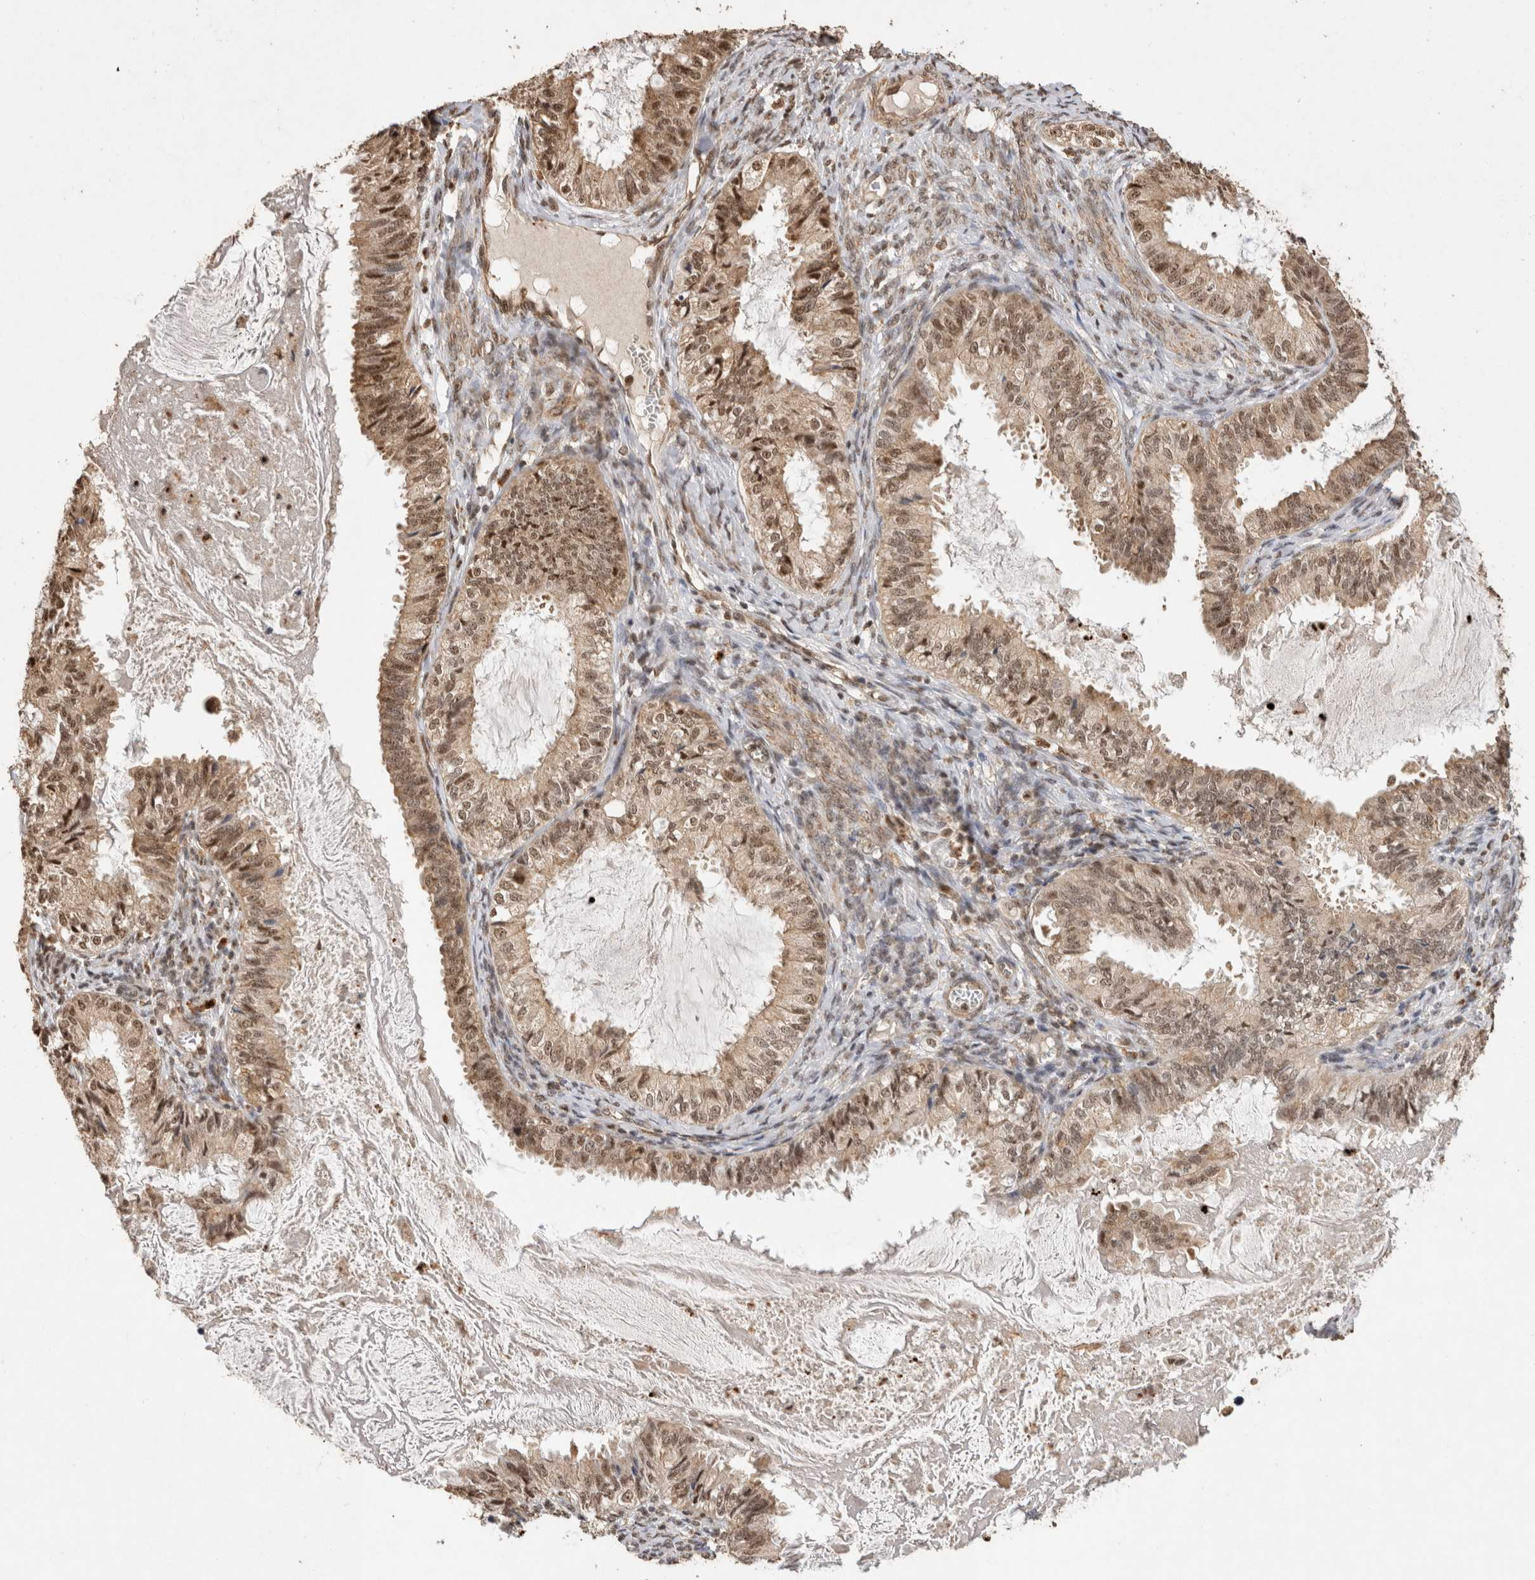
{"staining": {"intensity": "moderate", "quantity": ">75%", "location": "cytoplasmic/membranous,nuclear"}, "tissue": "cervical cancer", "cell_type": "Tumor cells", "image_type": "cancer", "snomed": [{"axis": "morphology", "description": "Normal tissue, NOS"}, {"axis": "morphology", "description": "Adenocarcinoma, NOS"}, {"axis": "topography", "description": "Cervix"}, {"axis": "topography", "description": "Endometrium"}], "caption": "Immunohistochemistry (IHC) of human cervical adenocarcinoma exhibits medium levels of moderate cytoplasmic/membranous and nuclear staining in about >75% of tumor cells.", "gene": "KEAP1", "patient": {"sex": "female", "age": 86}}